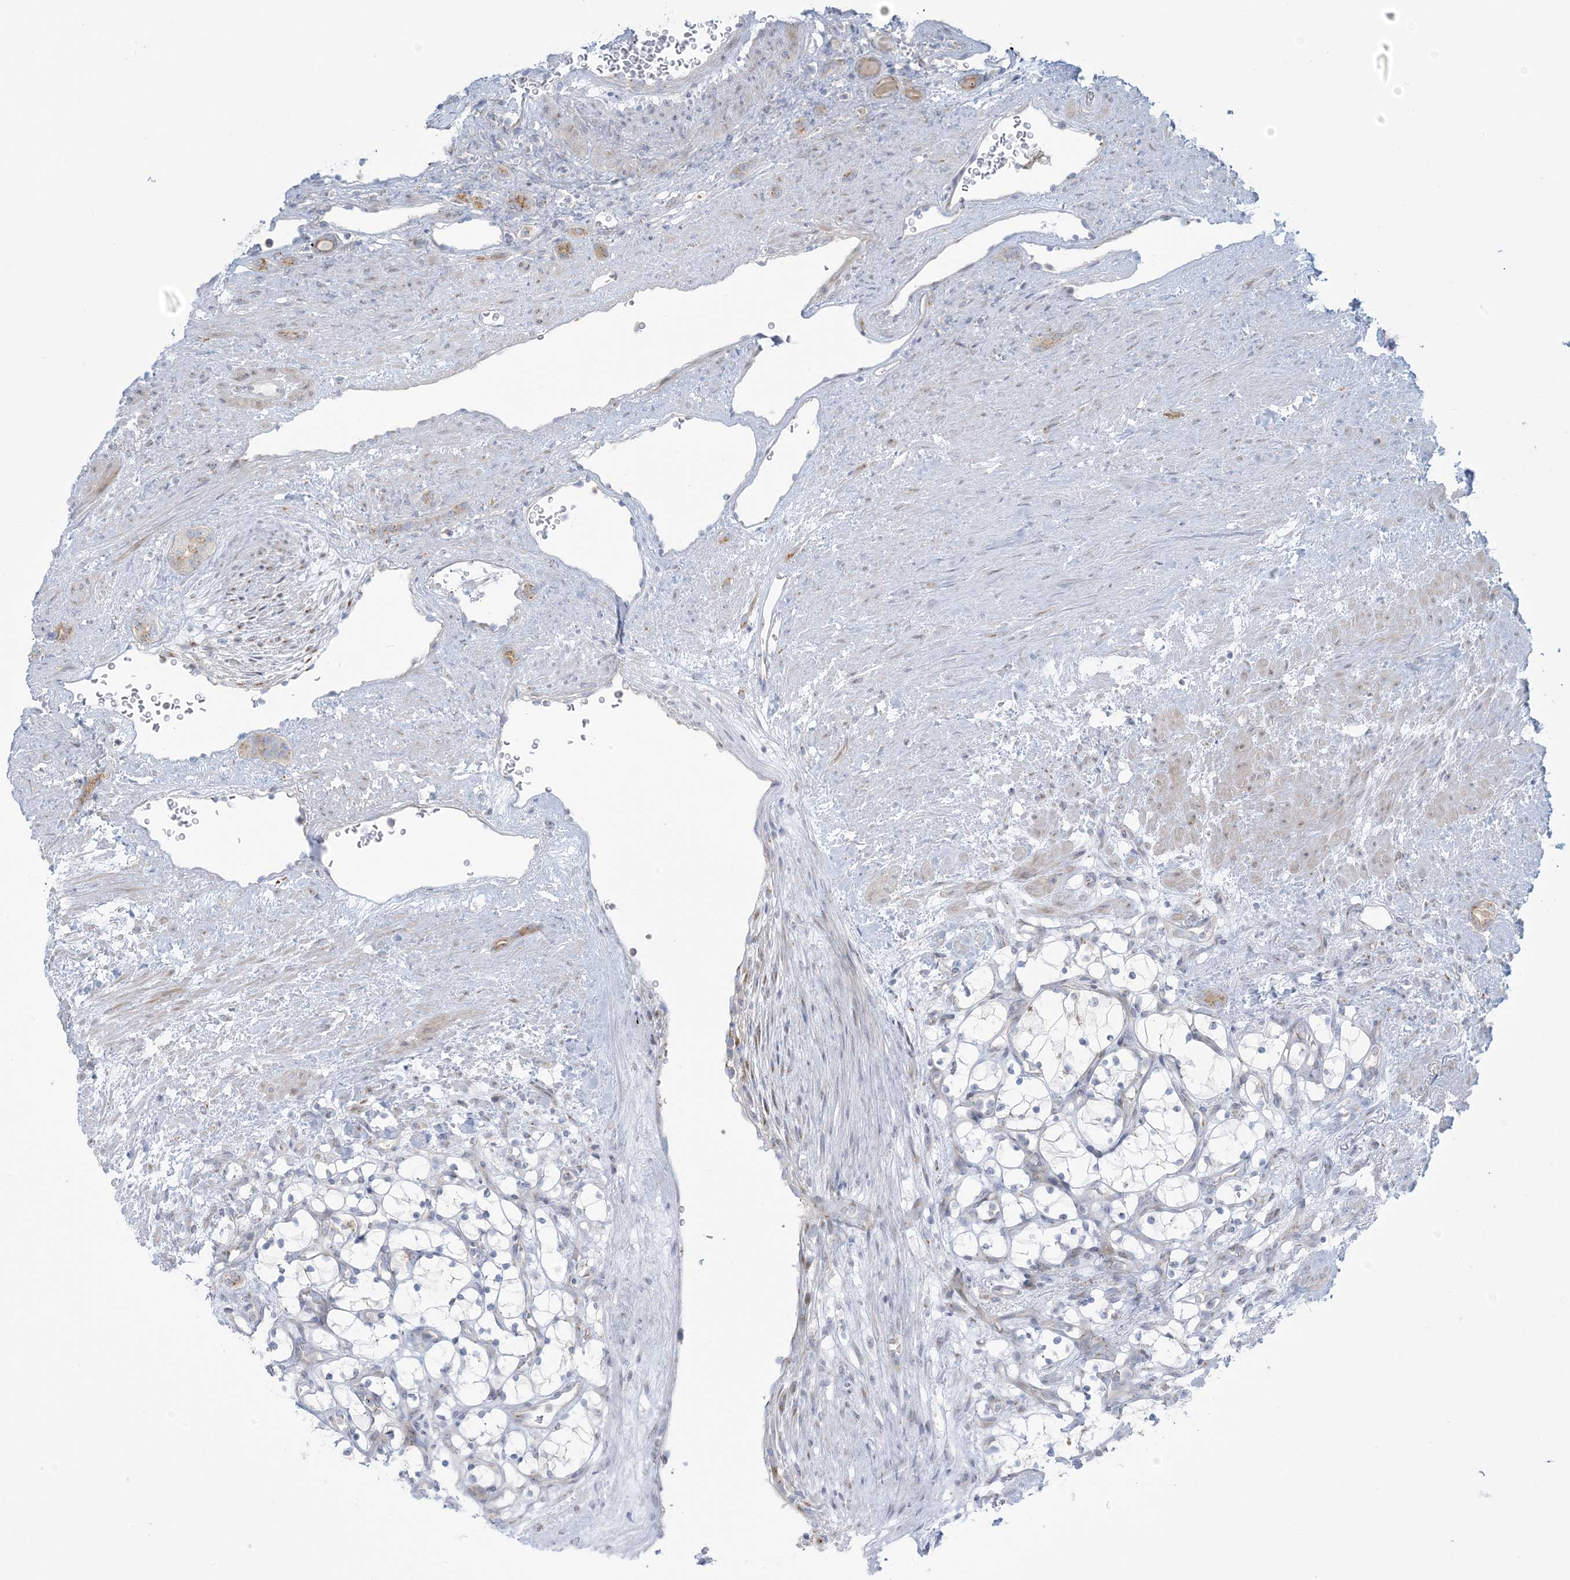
{"staining": {"intensity": "negative", "quantity": "none", "location": "none"}, "tissue": "renal cancer", "cell_type": "Tumor cells", "image_type": "cancer", "snomed": [{"axis": "morphology", "description": "Adenocarcinoma, NOS"}, {"axis": "topography", "description": "Kidney"}], "caption": "DAB immunohistochemical staining of human renal adenocarcinoma displays no significant positivity in tumor cells.", "gene": "AFTPH", "patient": {"sex": "female", "age": 69}}